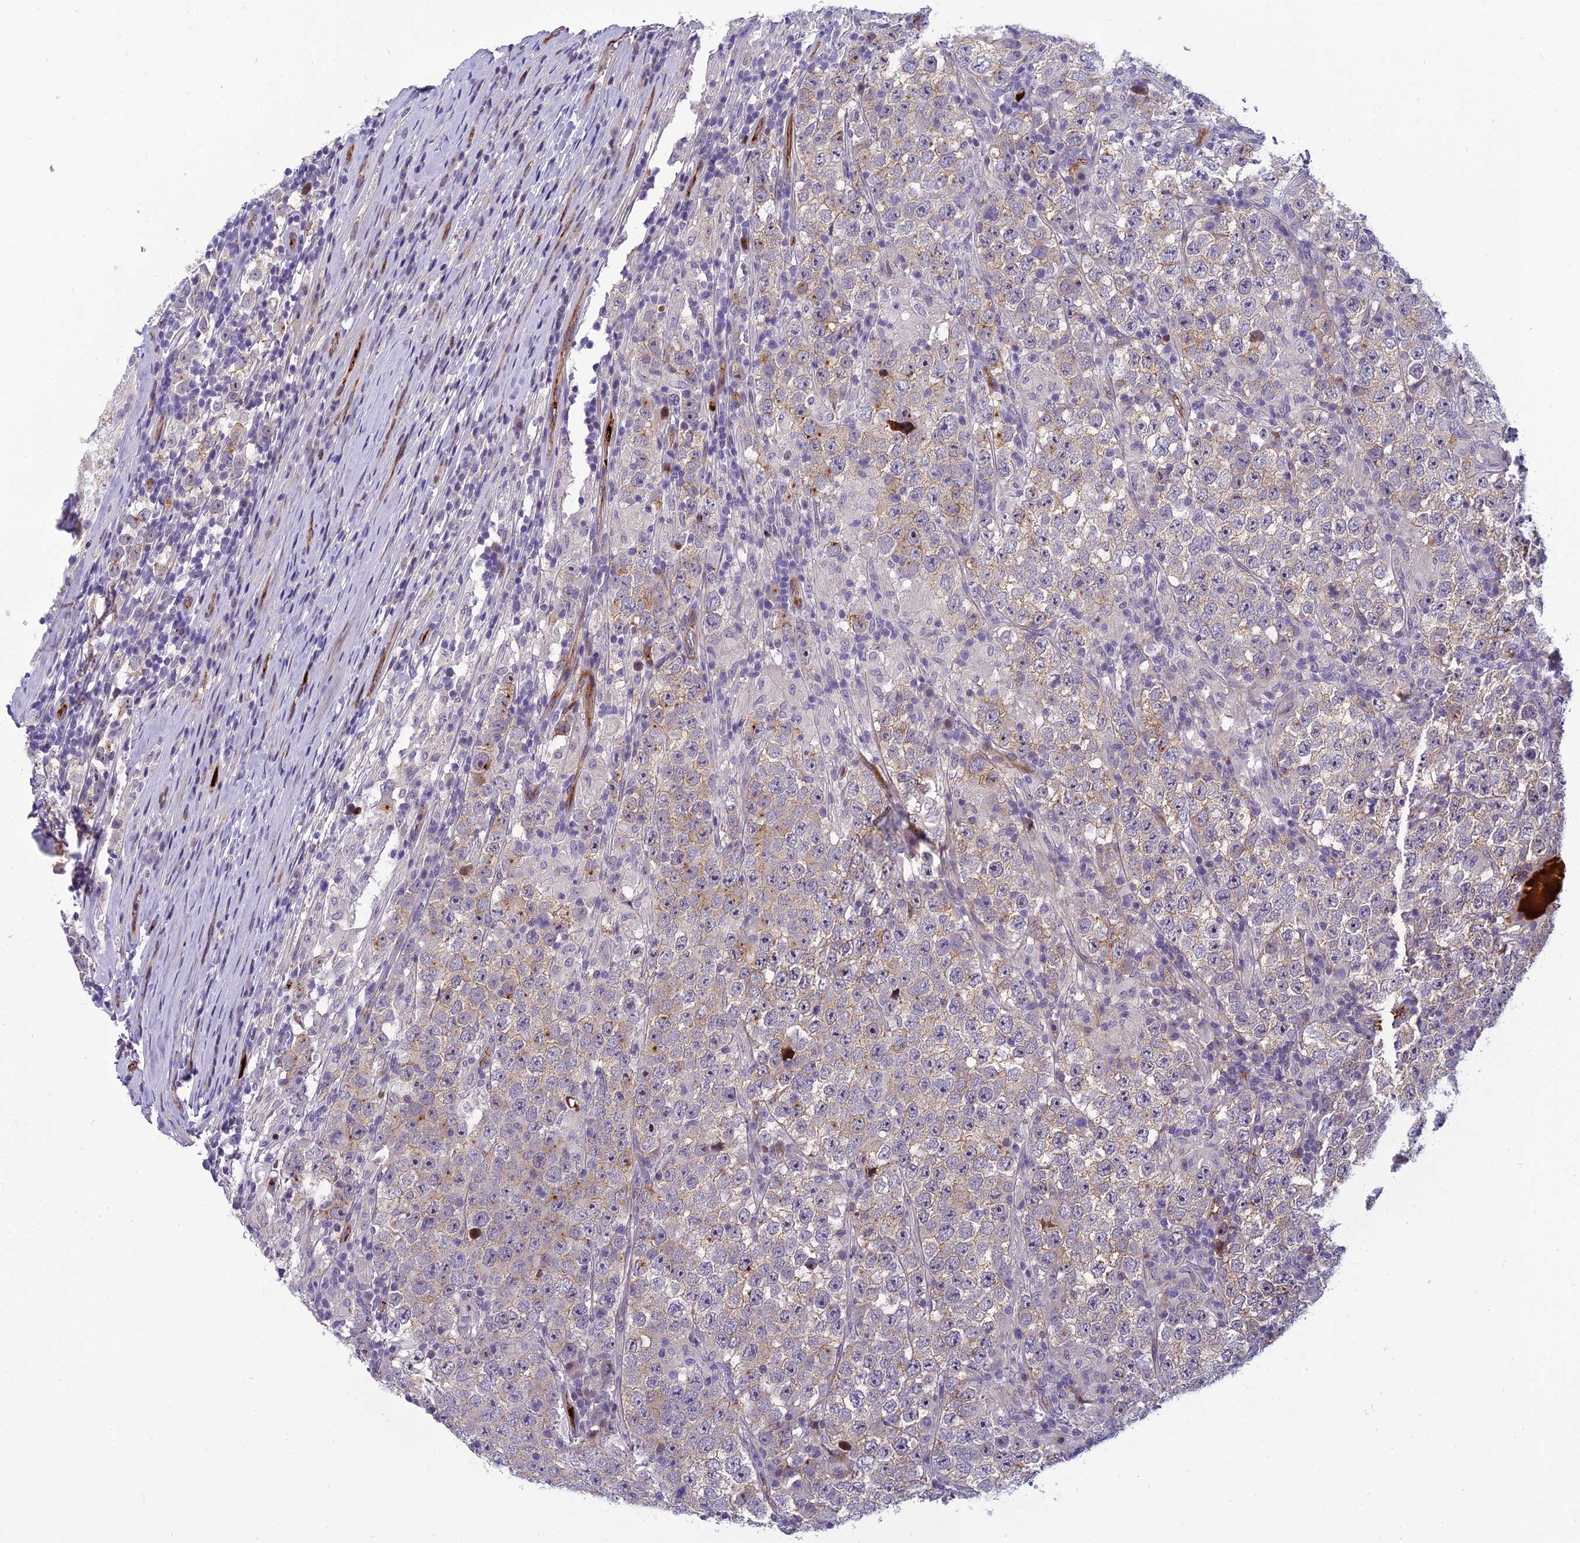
{"staining": {"intensity": "weak", "quantity": "<25%", "location": "cytoplasmic/membranous"}, "tissue": "testis cancer", "cell_type": "Tumor cells", "image_type": "cancer", "snomed": [{"axis": "morphology", "description": "Normal tissue, NOS"}, {"axis": "morphology", "description": "Urothelial carcinoma, High grade"}, {"axis": "morphology", "description": "Seminoma, NOS"}, {"axis": "morphology", "description": "Carcinoma, Embryonal, NOS"}, {"axis": "topography", "description": "Urinary bladder"}, {"axis": "topography", "description": "Testis"}], "caption": "Image shows no protein staining in tumor cells of testis cancer tissue.", "gene": "CLEC11A", "patient": {"sex": "male", "age": 41}}